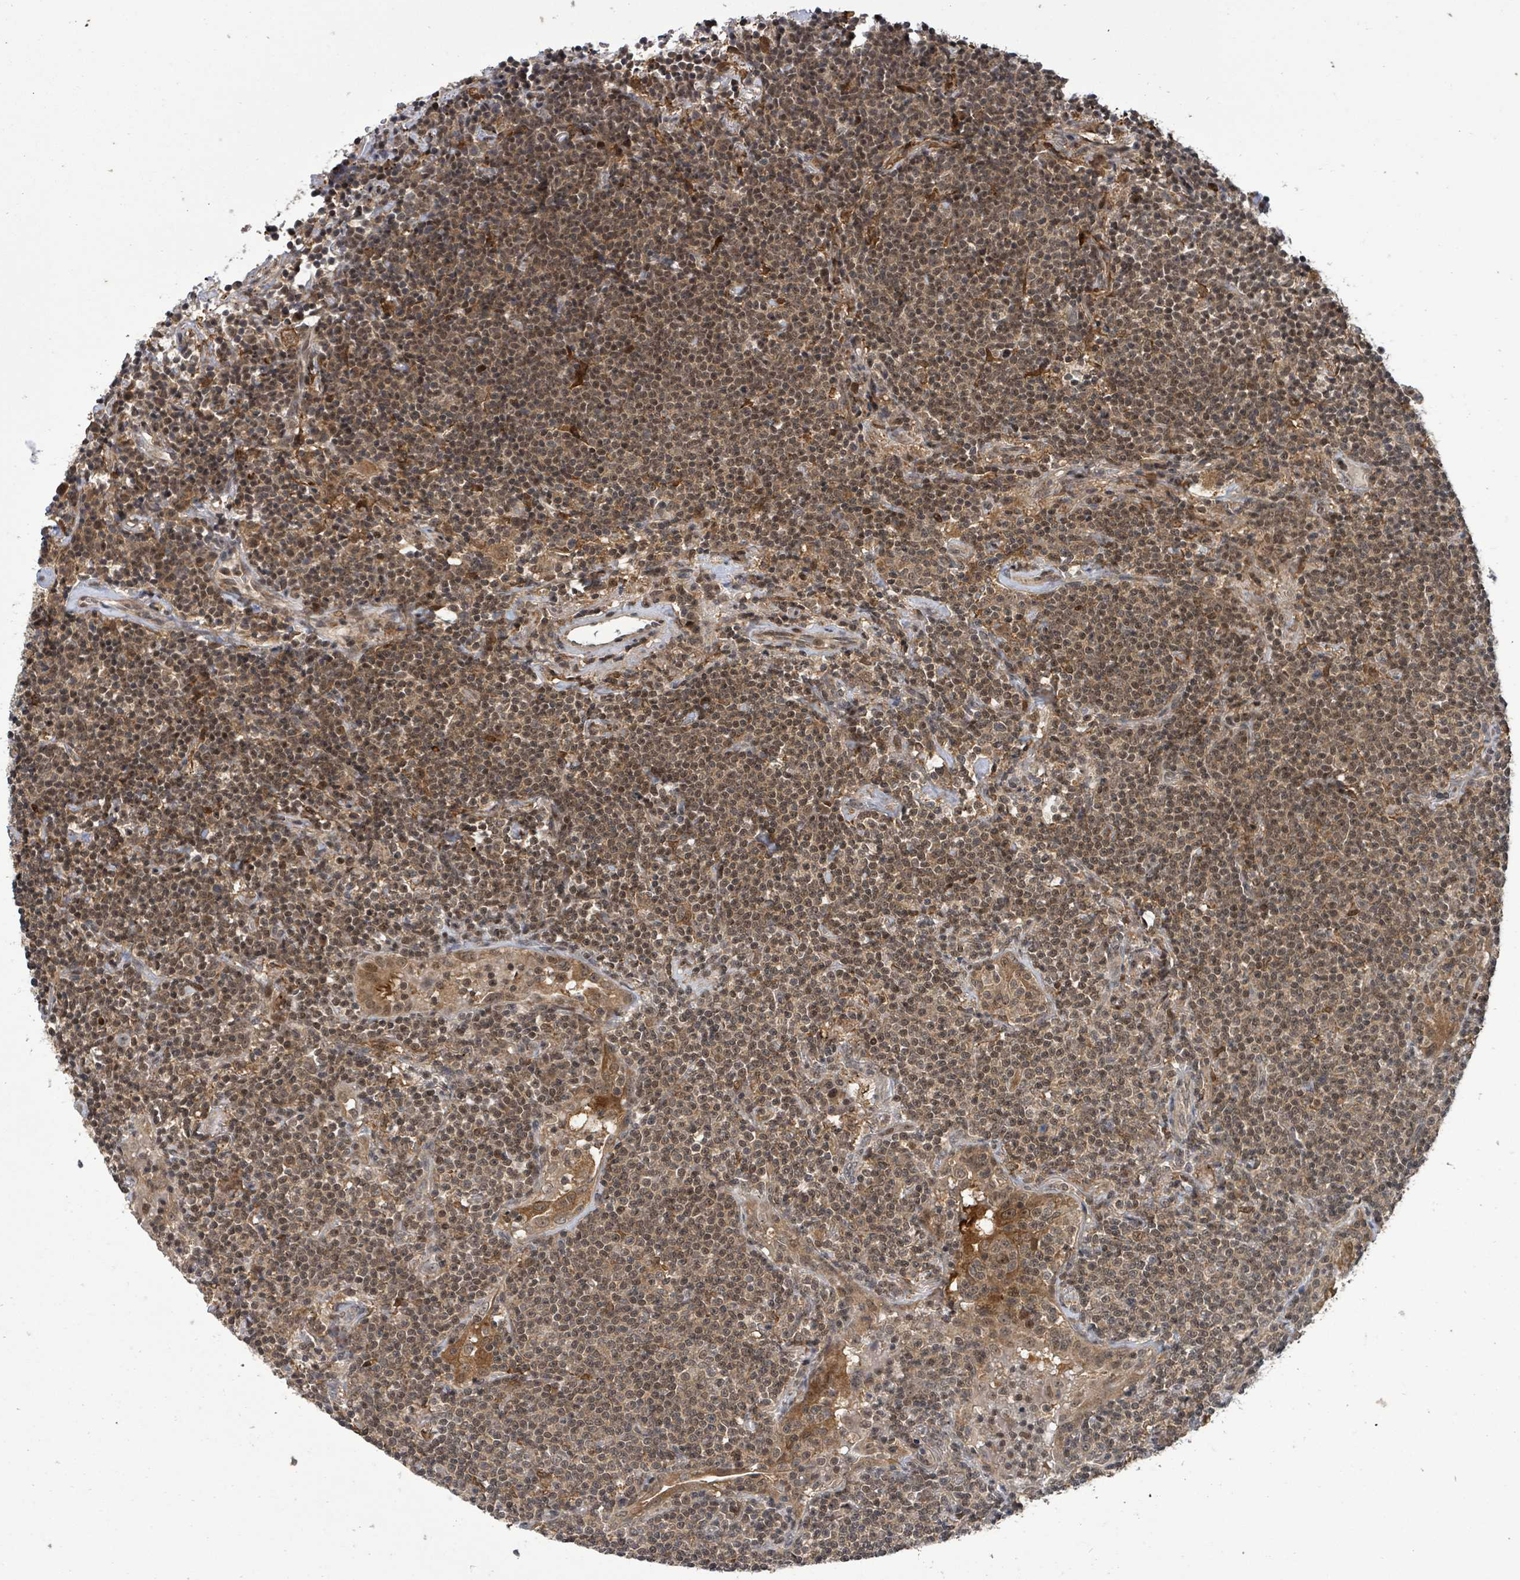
{"staining": {"intensity": "moderate", "quantity": ">75%", "location": "nuclear"}, "tissue": "lymphoma", "cell_type": "Tumor cells", "image_type": "cancer", "snomed": [{"axis": "morphology", "description": "Malignant lymphoma, non-Hodgkin's type, Low grade"}, {"axis": "topography", "description": "Lung"}], "caption": "Human lymphoma stained with a brown dye demonstrates moderate nuclear positive expression in about >75% of tumor cells.", "gene": "FBXO6", "patient": {"sex": "female", "age": 71}}